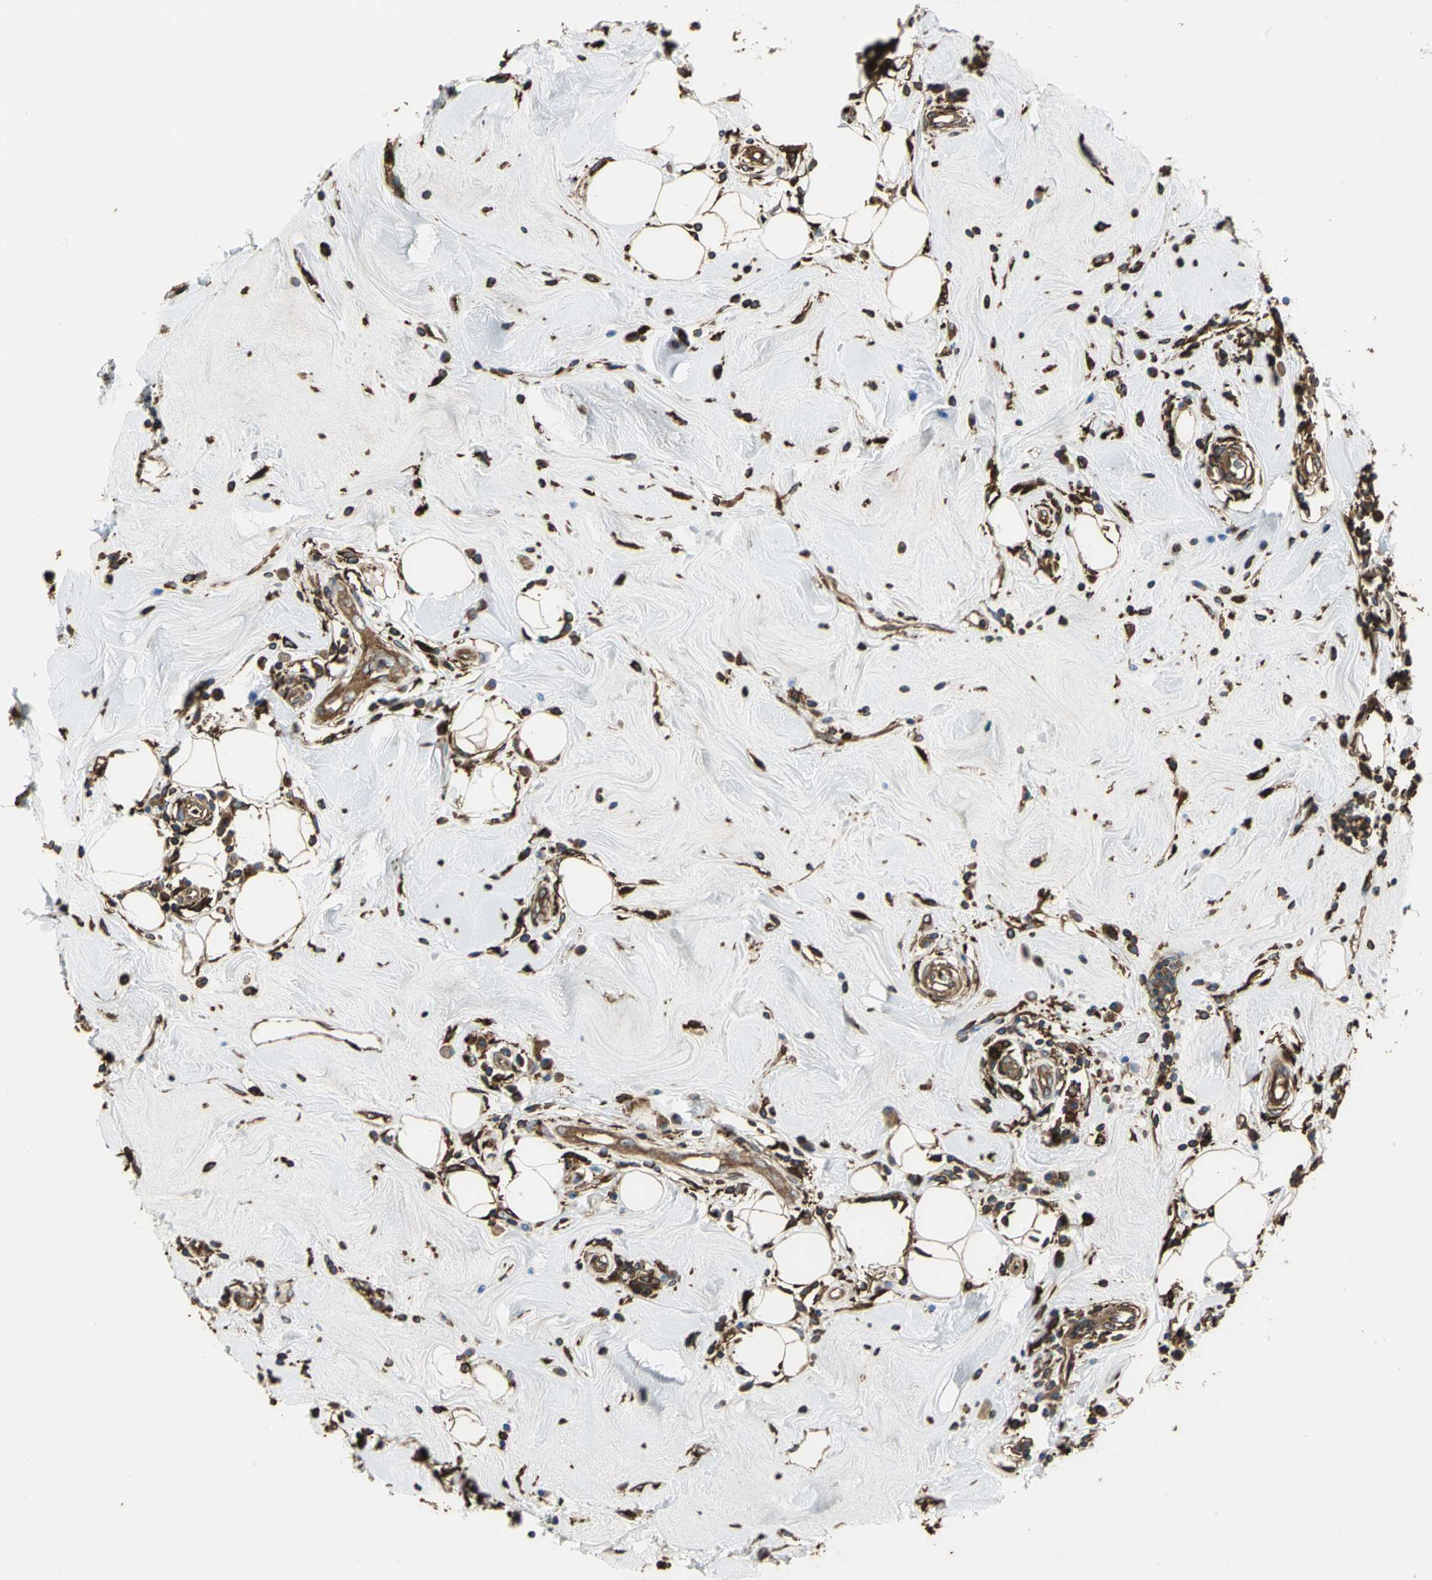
{"staining": {"intensity": "moderate", "quantity": ">75%", "location": "cytoplasmic/membranous"}, "tissue": "breast cancer", "cell_type": "Tumor cells", "image_type": "cancer", "snomed": [{"axis": "morphology", "description": "Duct carcinoma"}, {"axis": "topography", "description": "Breast"}], "caption": "Approximately >75% of tumor cells in breast infiltrating ductal carcinoma exhibit moderate cytoplasmic/membranous protein expression as visualized by brown immunohistochemical staining.", "gene": "TLN1", "patient": {"sex": "female", "age": 27}}